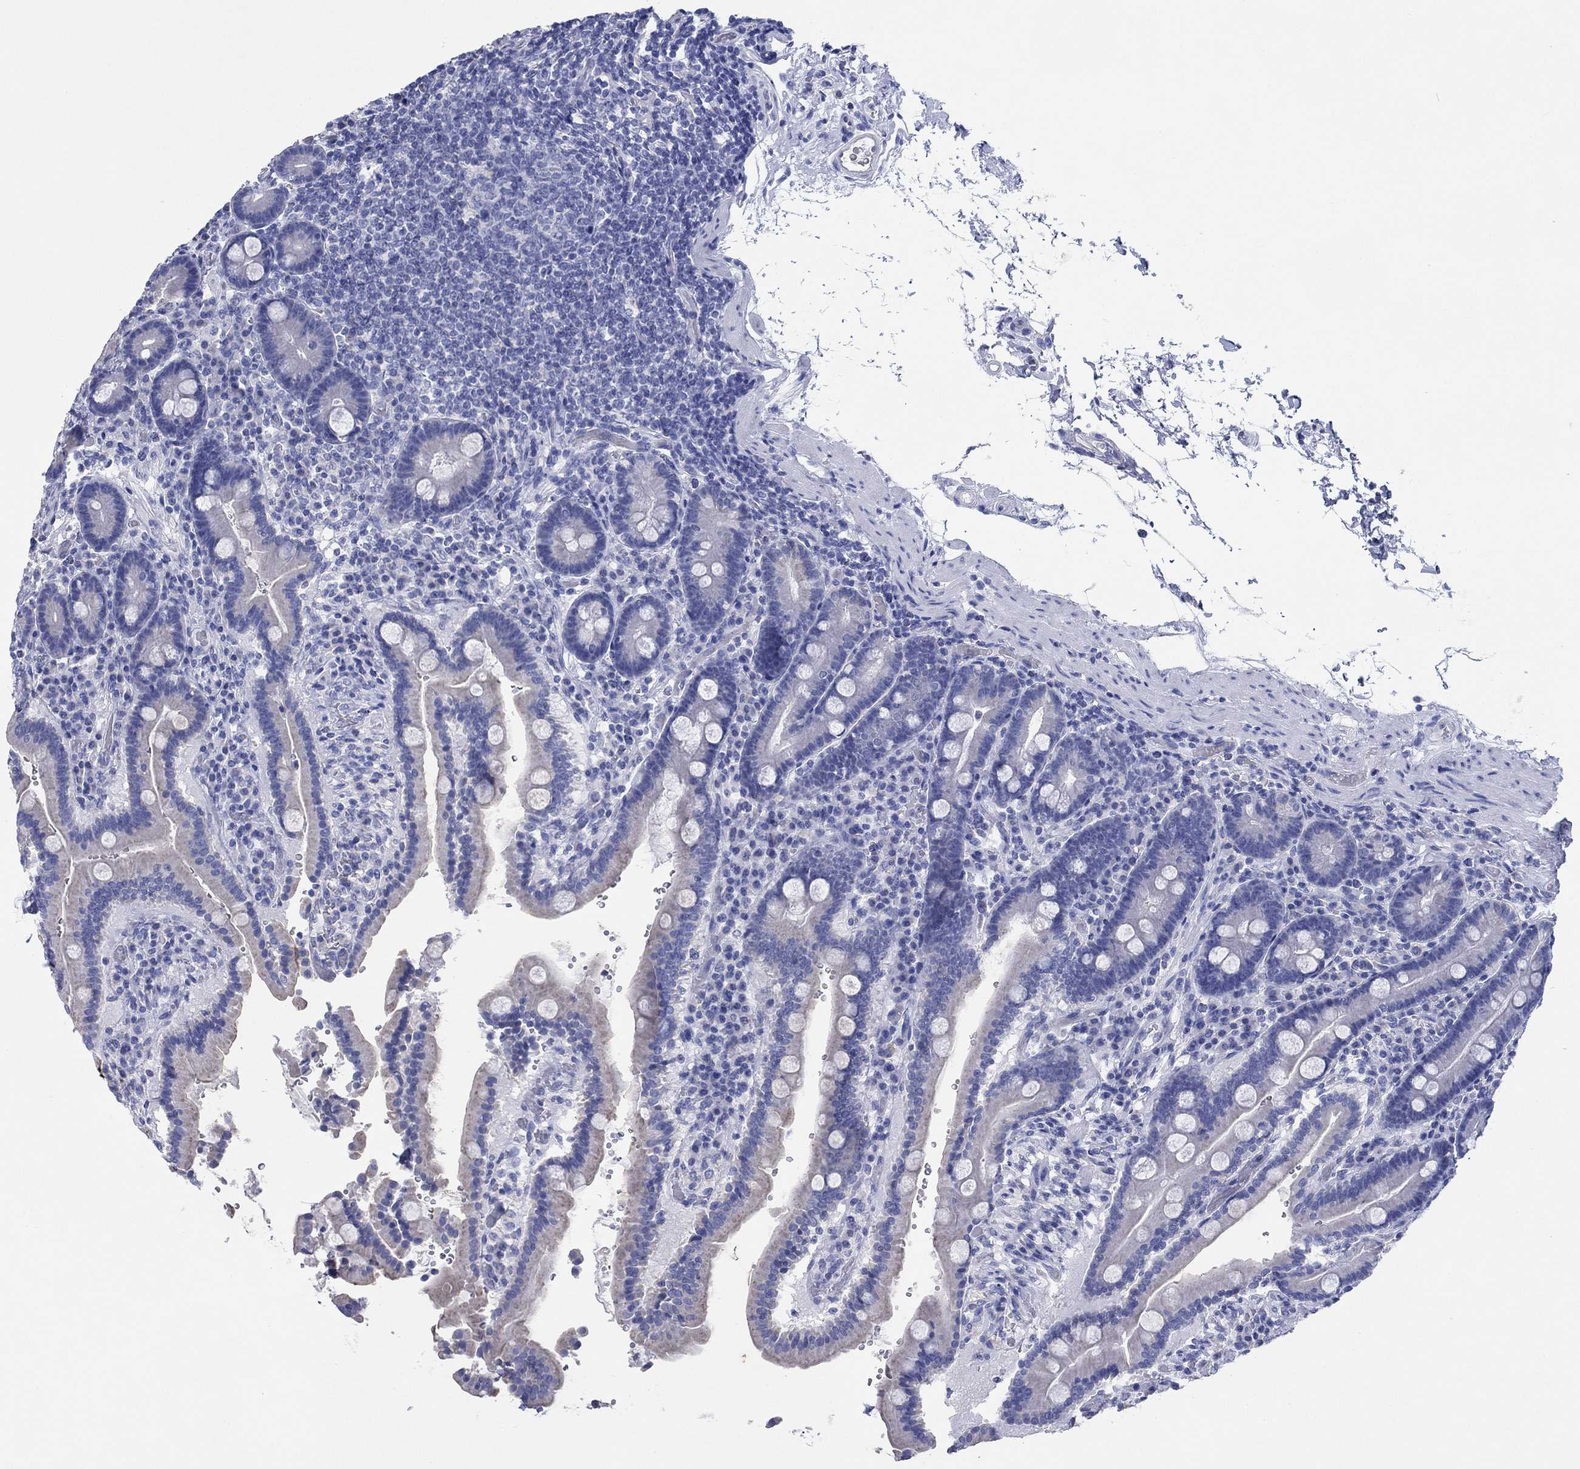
{"staining": {"intensity": "negative", "quantity": "none", "location": "none"}, "tissue": "duodenum", "cell_type": "Glandular cells", "image_type": "normal", "snomed": [{"axis": "morphology", "description": "Normal tissue, NOS"}, {"axis": "topography", "description": "Duodenum"}], "caption": "This image is of normal duodenum stained with immunohistochemistry to label a protein in brown with the nuclei are counter-stained blue. There is no expression in glandular cells. The staining is performed using DAB (3,3'-diaminobenzidine) brown chromogen with nuclei counter-stained in using hematoxylin.", "gene": "HCRT", "patient": {"sex": "female", "age": 62}}